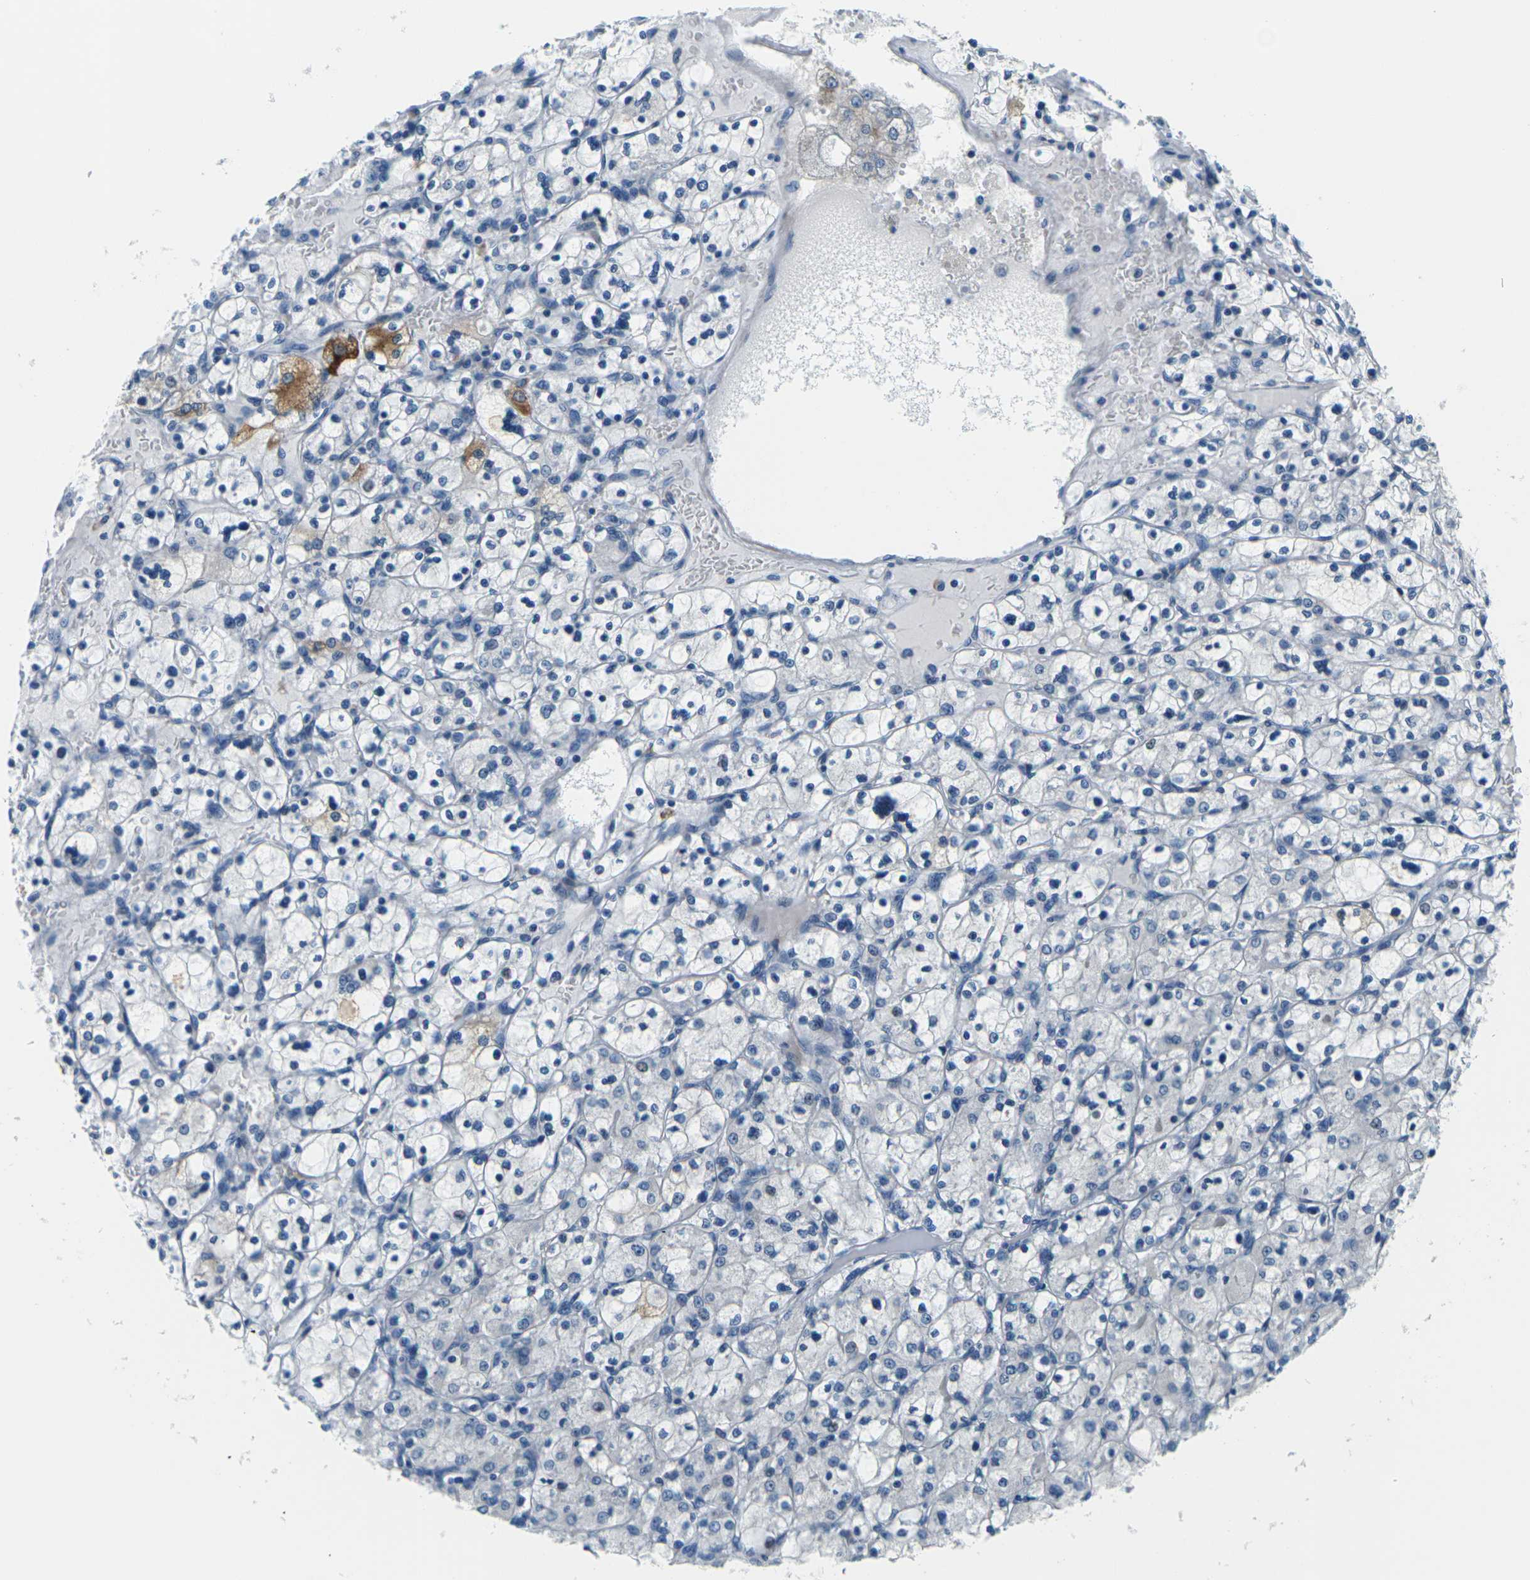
{"staining": {"intensity": "moderate", "quantity": "<25%", "location": "cytoplasmic/membranous"}, "tissue": "renal cancer", "cell_type": "Tumor cells", "image_type": "cancer", "snomed": [{"axis": "morphology", "description": "Adenocarcinoma, NOS"}, {"axis": "topography", "description": "Kidney"}], "caption": "Protein positivity by immunohistochemistry demonstrates moderate cytoplasmic/membranous staining in approximately <25% of tumor cells in renal adenocarcinoma.", "gene": "SLC13A3", "patient": {"sex": "female", "age": 83}}